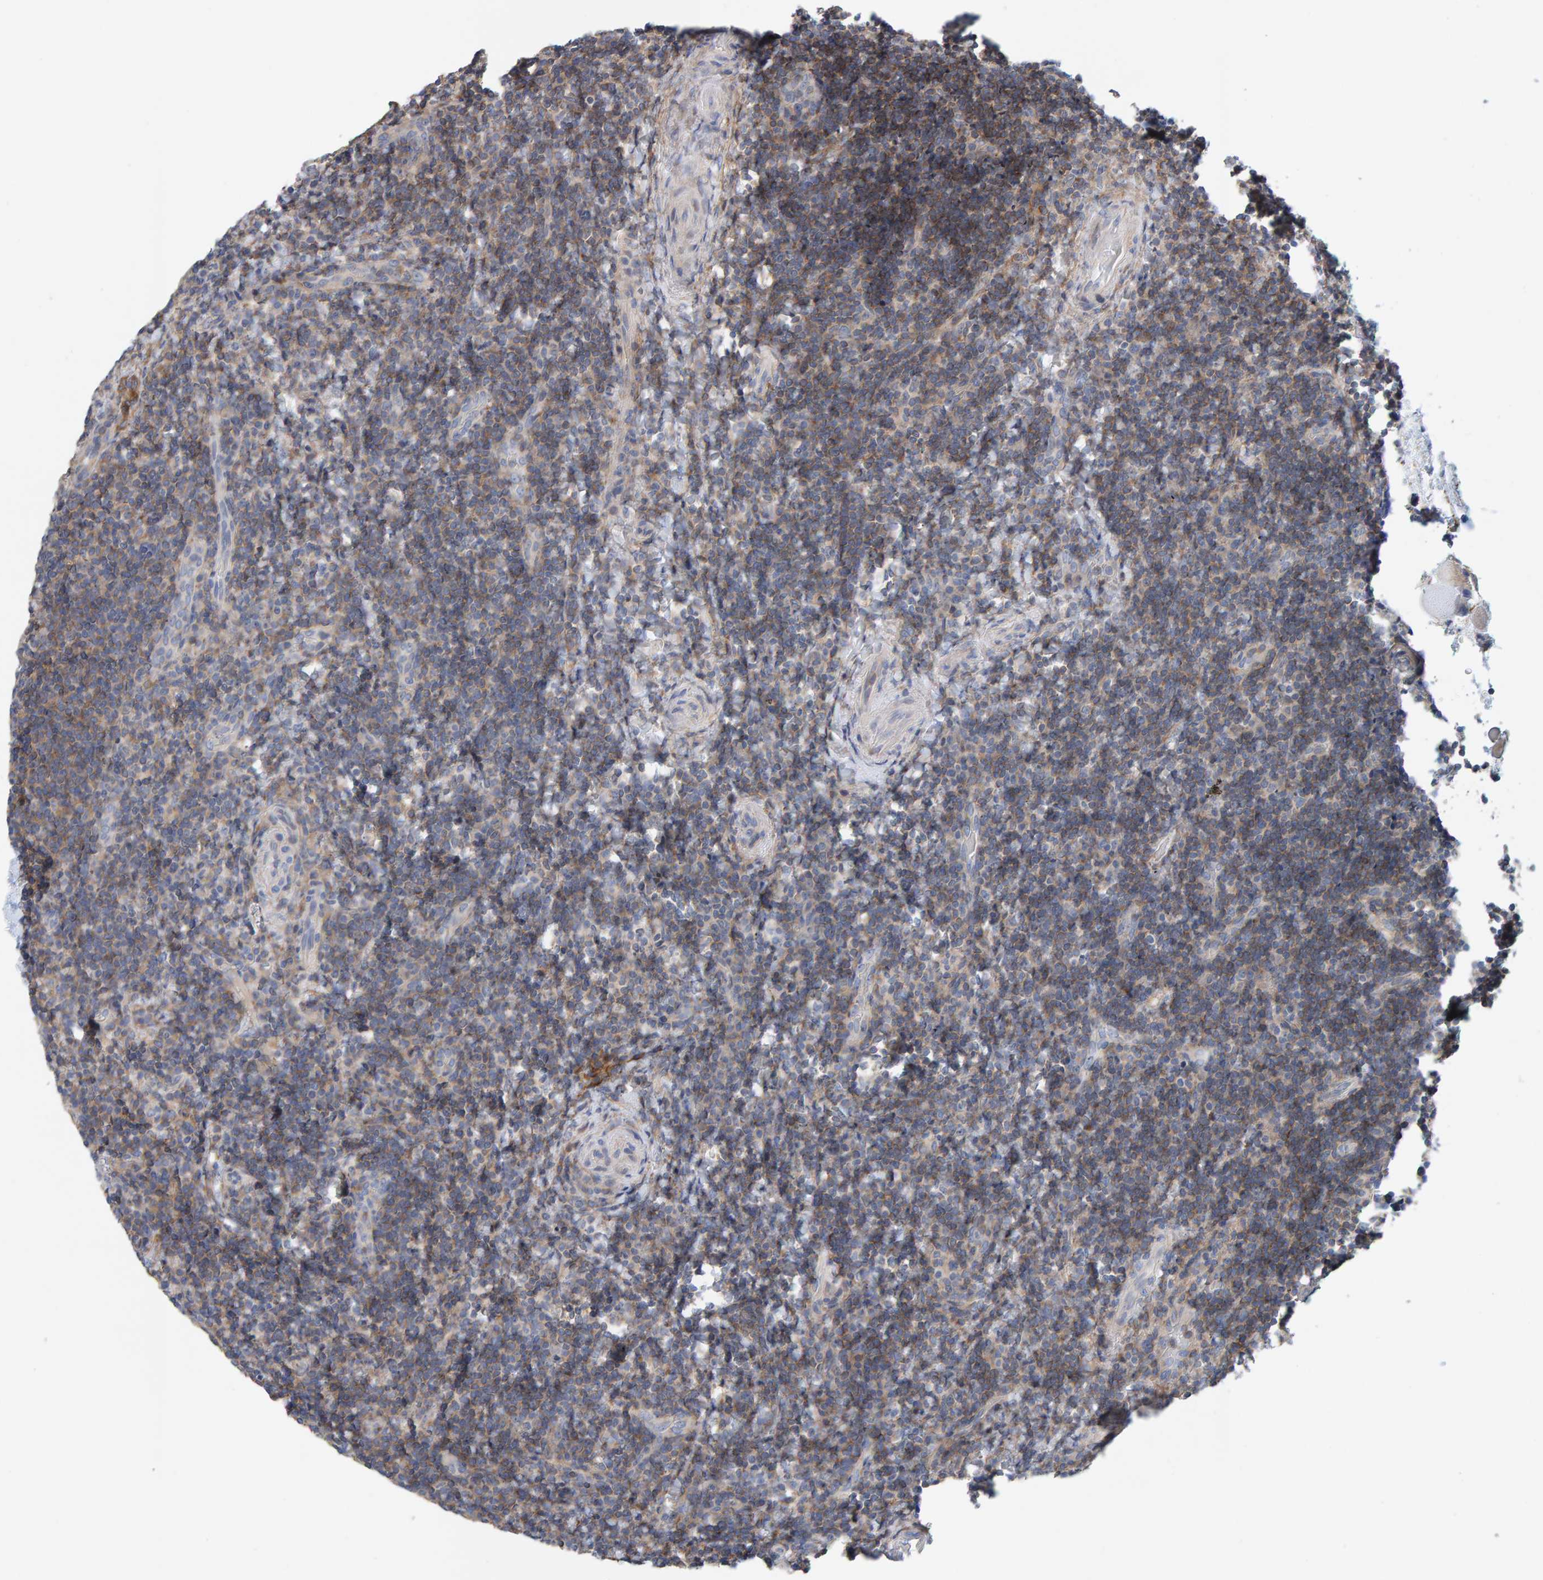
{"staining": {"intensity": "weak", "quantity": ">75%", "location": "cytoplasmic/membranous"}, "tissue": "lymphoma", "cell_type": "Tumor cells", "image_type": "cancer", "snomed": [{"axis": "morphology", "description": "Malignant lymphoma, non-Hodgkin's type, High grade"}, {"axis": "topography", "description": "Tonsil"}], "caption": "High-grade malignant lymphoma, non-Hodgkin's type stained with a brown dye exhibits weak cytoplasmic/membranous positive staining in about >75% of tumor cells.", "gene": "RGP1", "patient": {"sex": "female", "age": 36}}